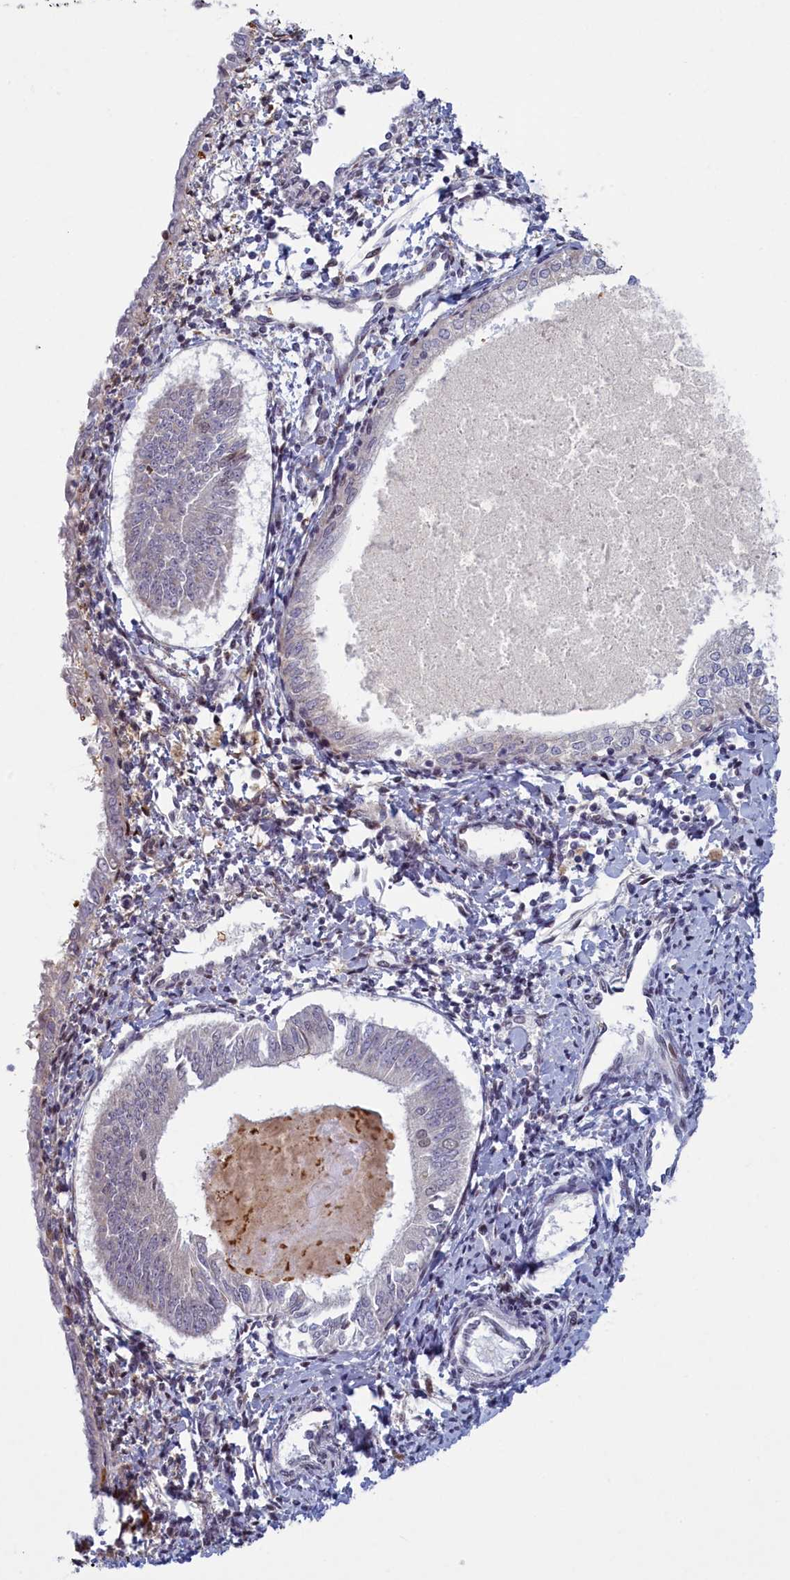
{"staining": {"intensity": "weak", "quantity": "25%-75%", "location": "cytoplasmic/membranous"}, "tissue": "endometrial cancer", "cell_type": "Tumor cells", "image_type": "cancer", "snomed": [{"axis": "morphology", "description": "Adenocarcinoma, NOS"}, {"axis": "topography", "description": "Endometrium"}], "caption": "Endometrial cancer stained with a protein marker demonstrates weak staining in tumor cells.", "gene": "ATF7IP2", "patient": {"sex": "female", "age": 58}}